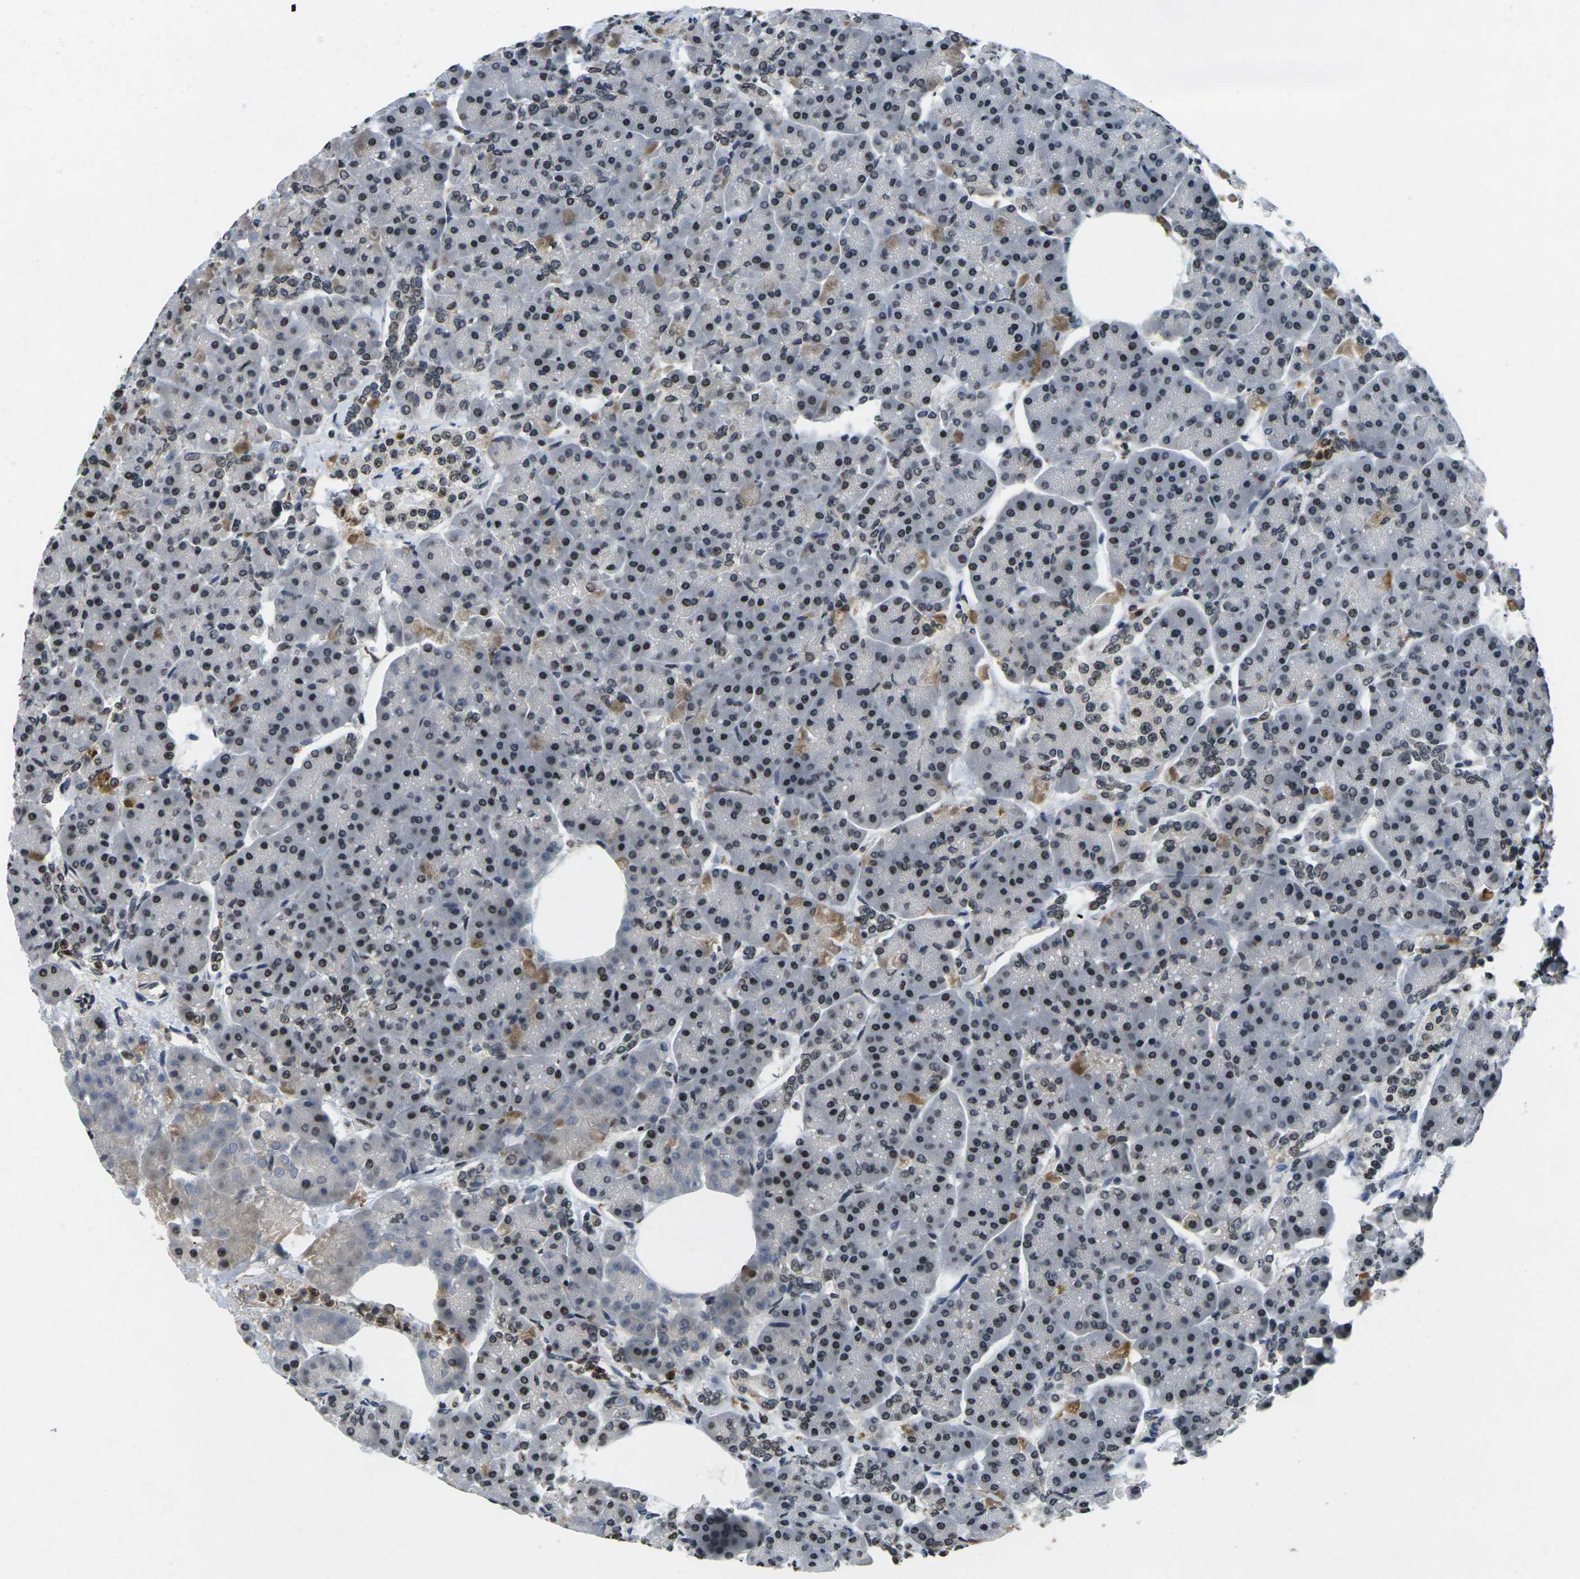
{"staining": {"intensity": "moderate", "quantity": "<25%", "location": "cytoplasmic/membranous,nuclear"}, "tissue": "pancreas", "cell_type": "Exocrine glandular cells", "image_type": "normal", "snomed": [{"axis": "morphology", "description": "Normal tissue, NOS"}, {"axis": "topography", "description": "Pancreas"}], "caption": "Protein expression by IHC shows moderate cytoplasmic/membranous,nuclear positivity in approximately <25% of exocrine glandular cells in unremarkable pancreas. The staining was performed using DAB, with brown indicating positive protein expression. Nuclei are stained blue with hematoxylin.", "gene": "C1QC", "patient": {"sex": "female", "age": 70}}